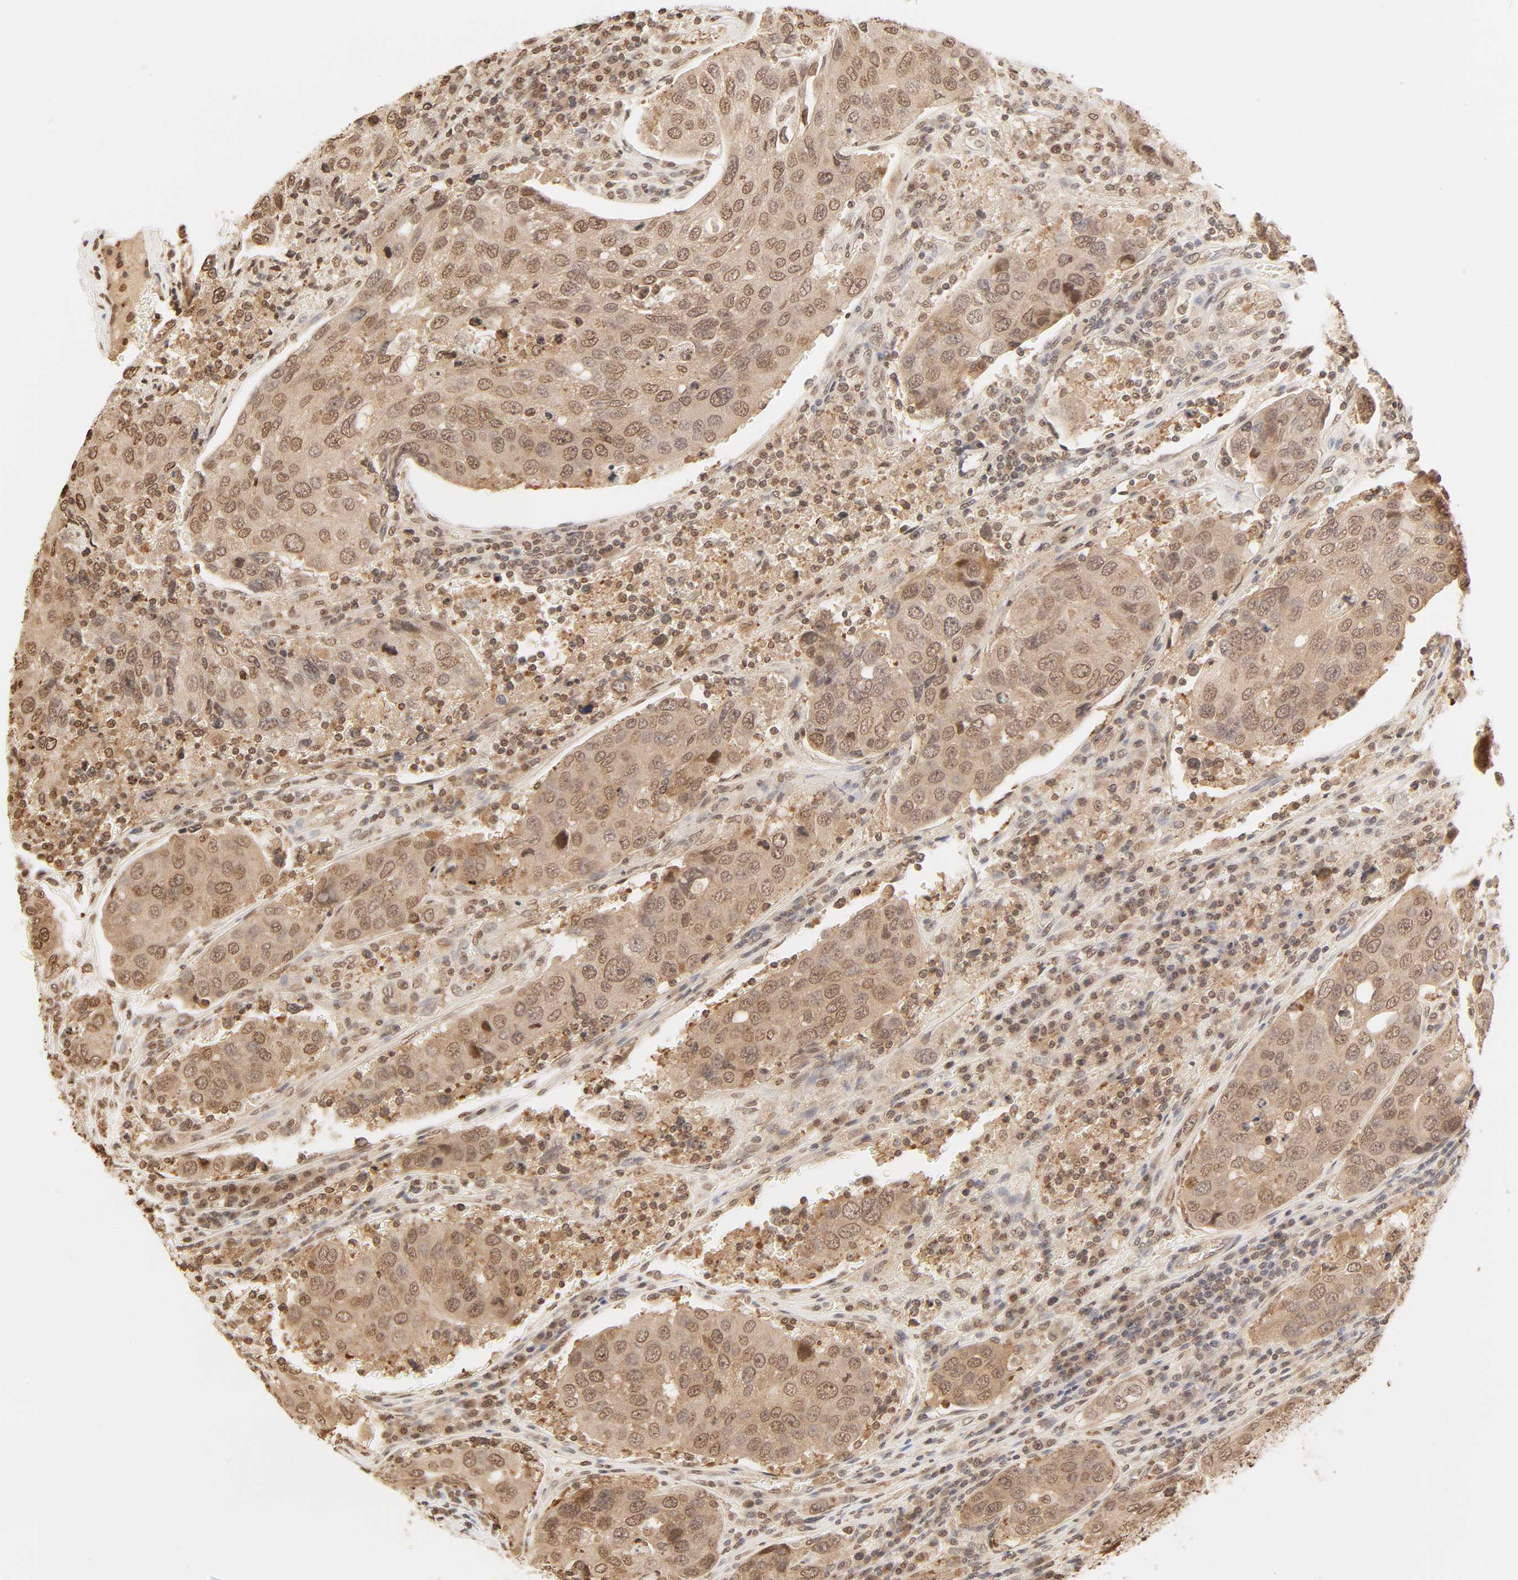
{"staining": {"intensity": "moderate", "quantity": ">75%", "location": "cytoplasmic/membranous,nuclear"}, "tissue": "urothelial cancer", "cell_type": "Tumor cells", "image_type": "cancer", "snomed": [{"axis": "morphology", "description": "Urothelial carcinoma, High grade"}, {"axis": "topography", "description": "Lymph node"}, {"axis": "topography", "description": "Urinary bladder"}], "caption": "Tumor cells display medium levels of moderate cytoplasmic/membranous and nuclear positivity in about >75% of cells in human urothelial cancer.", "gene": "TBL1X", "patient": {"sex": "male", "age": 51}}